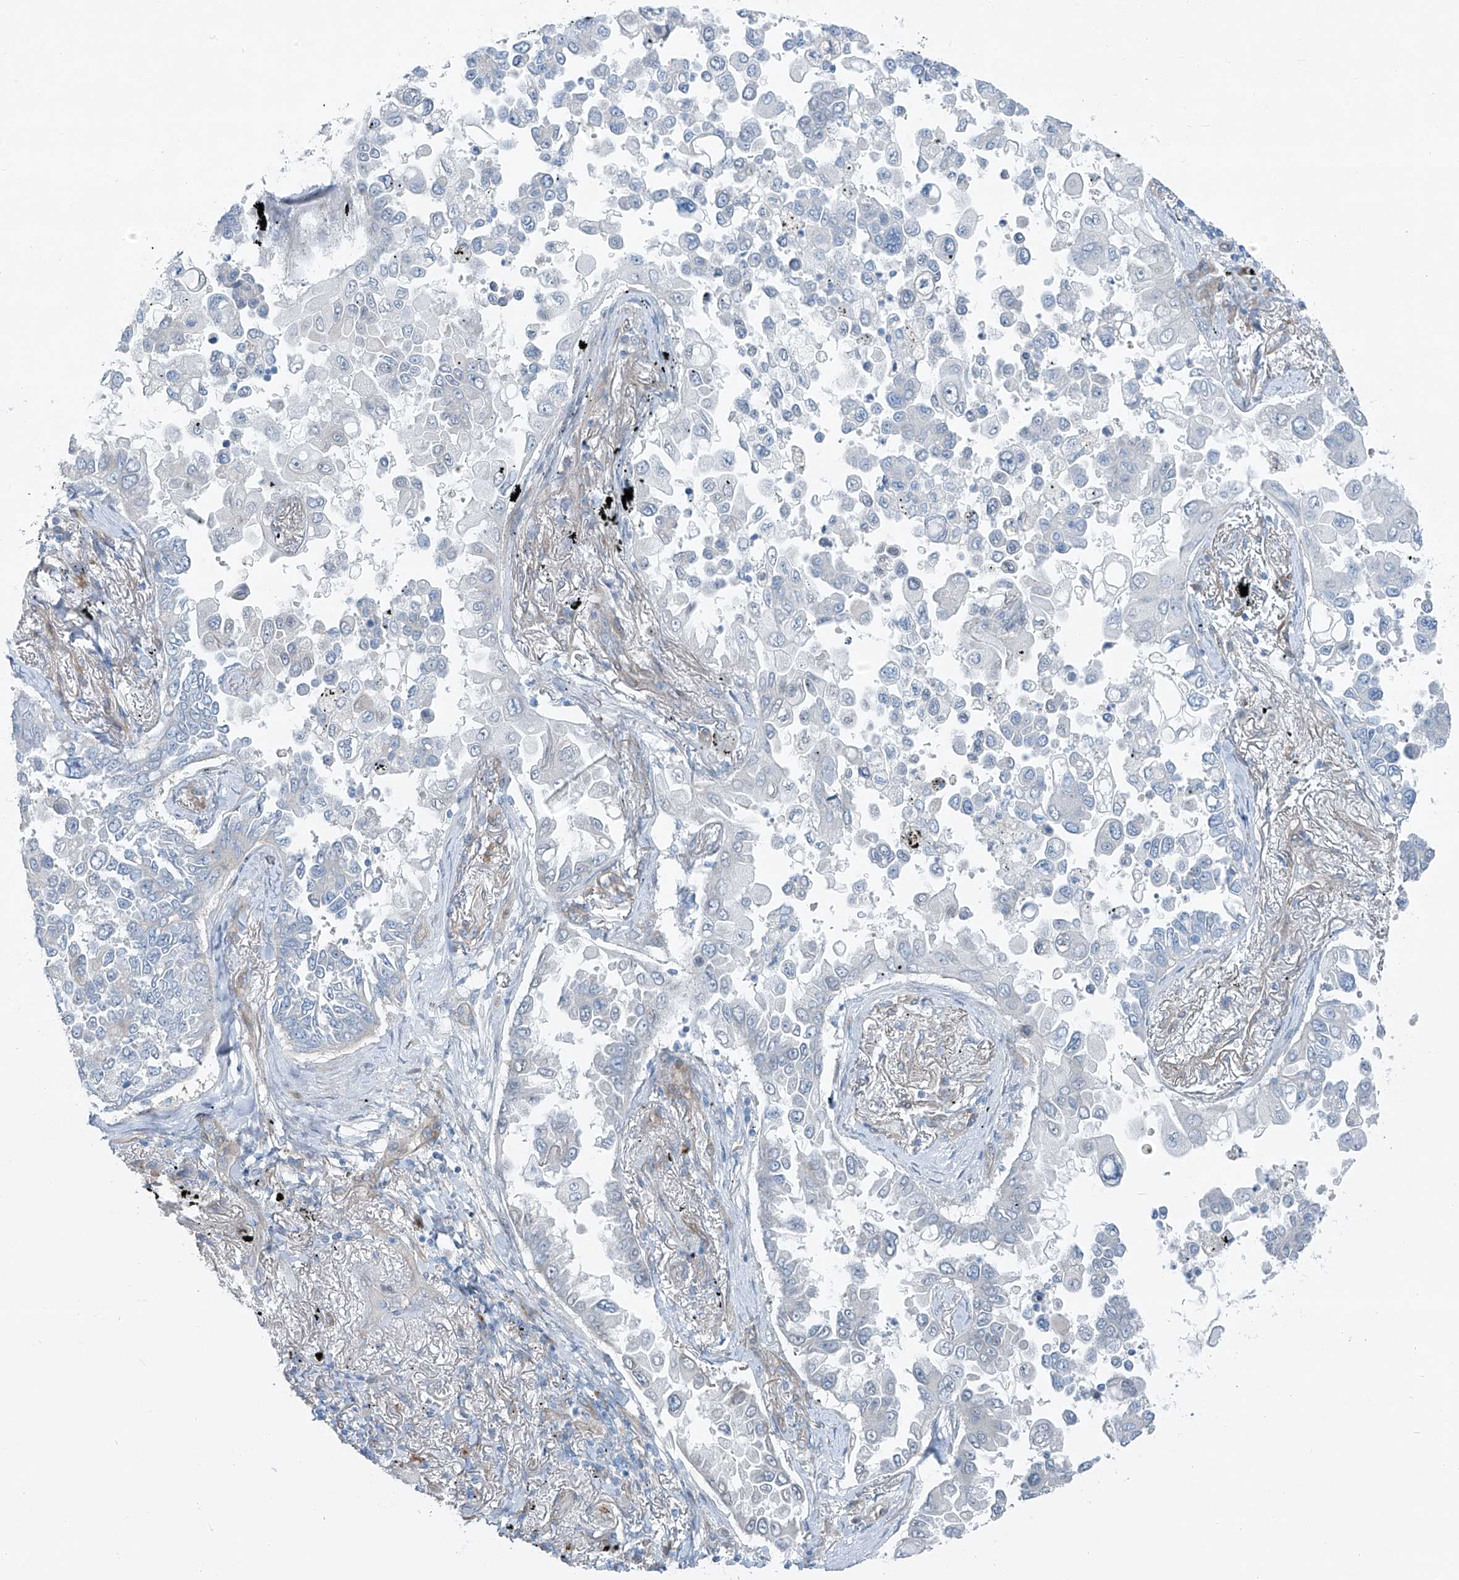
{"staining": {"intensity": "negative", "quantity": "none", "location": "none"}, "tissue": "lung cancer", "cell_type": "Tumor cells", "image_type": "cancer", "snomed": [{"axis": "morphology", "description": "Adenocarcinoma, NOS"}, {"axis": "topography", "description": "Lung"}], "caption": "This image is of lung cancer stained with immunohistochemistry (IHC) to label a protein in brown with the nuclei are counter-stained blue. There is no positivity in tumor cells.", "gene": "TNS2", "patient": {"sex": "female", "age": 67}}